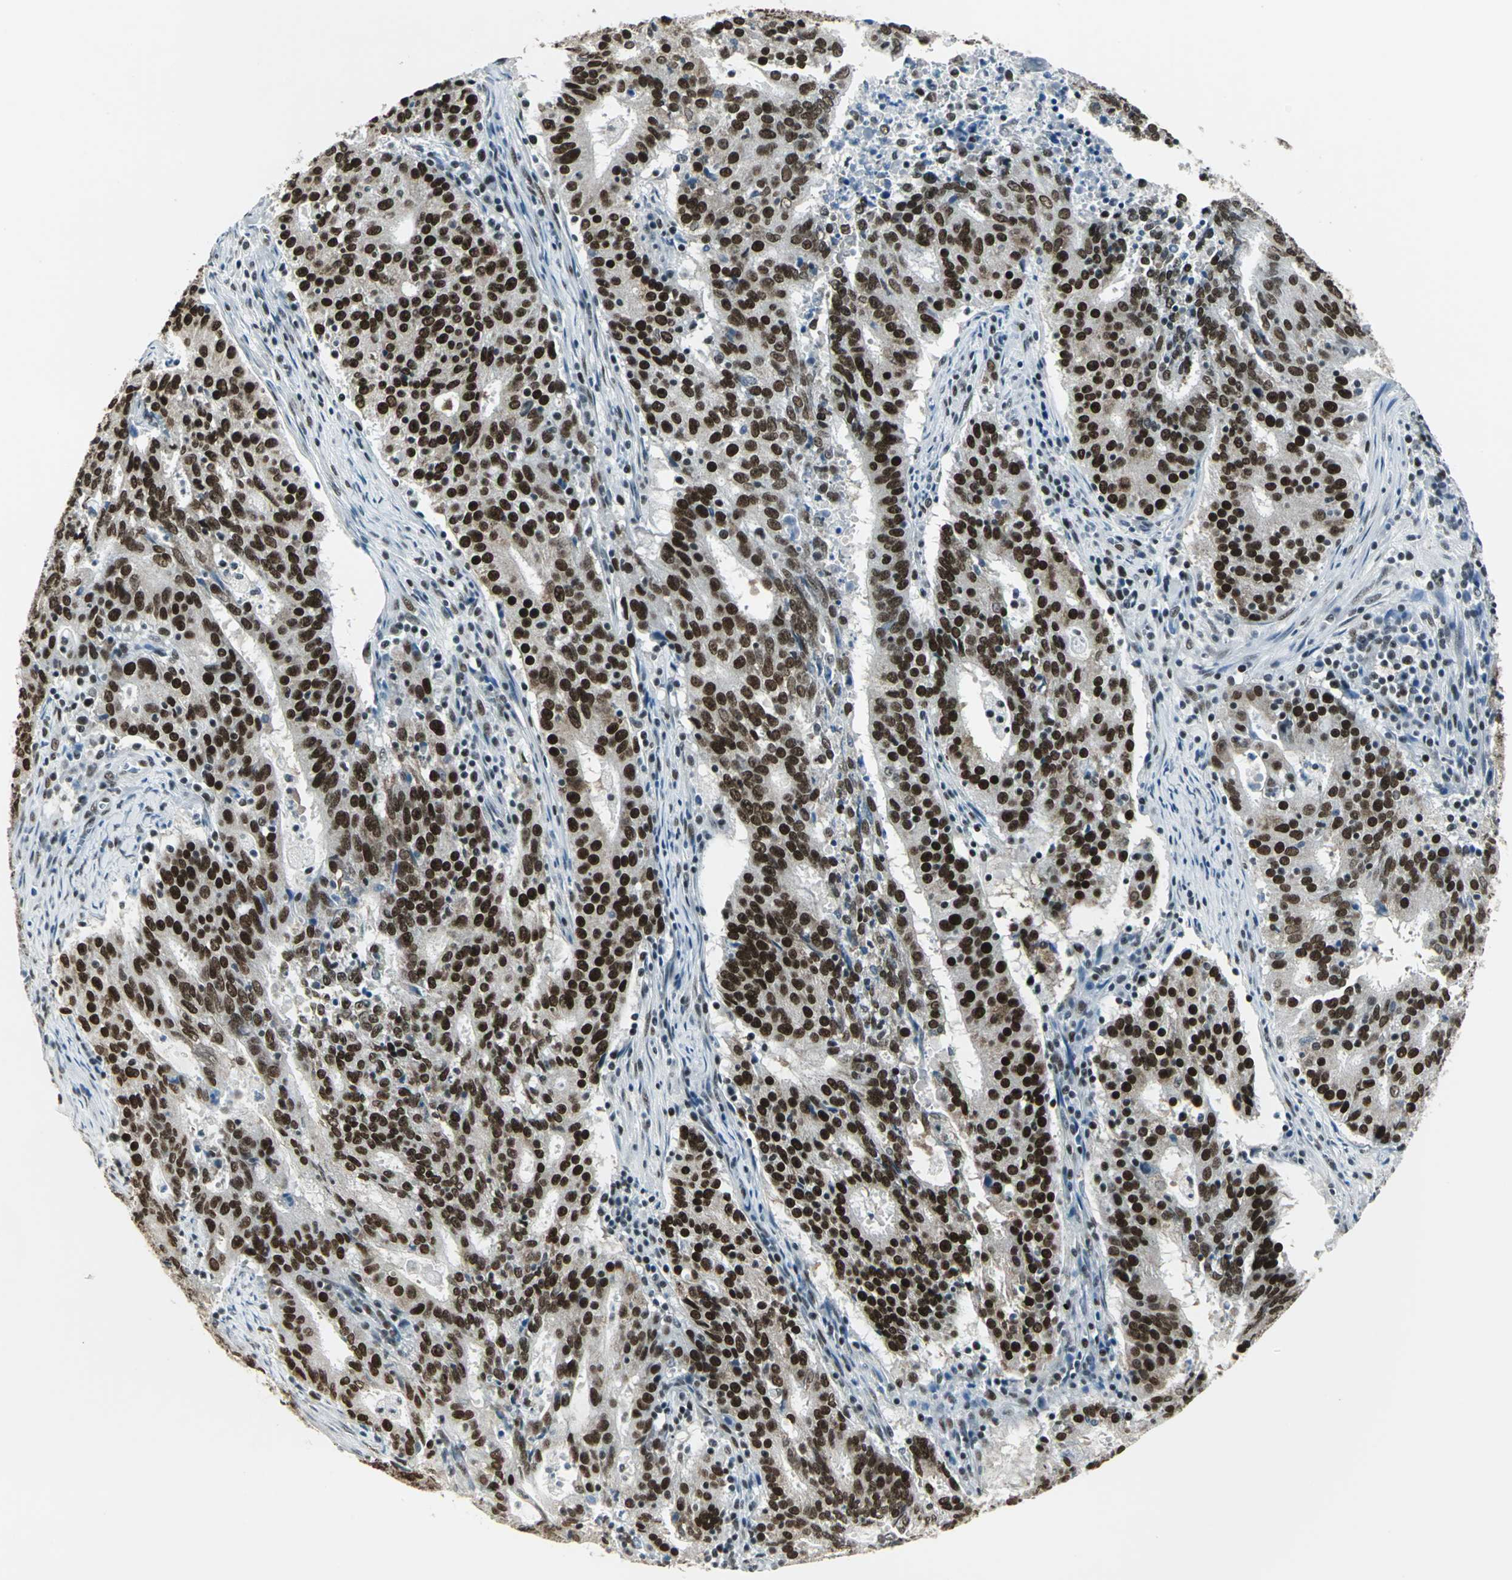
{"staining": {"intensity": "strong", "quantity": ">75%", "location": "nuclear"}, "tissue": "cervical cancer", "cell_type": "Tumor cells", "image_type": "cancer", "snomed": [{"axis": "morphology", "description": "Adenocarcinoma, NOS"}, {"axis": "topography", "description": "Cervix"}], "caption": "Protein analysis of adenocarcinoma (cervical) tissue exhibits strong nuclear expression in approximately >75% of tumor cells.", "gene": "ADNP", "patient": {"sex": "female", "age": 44}}